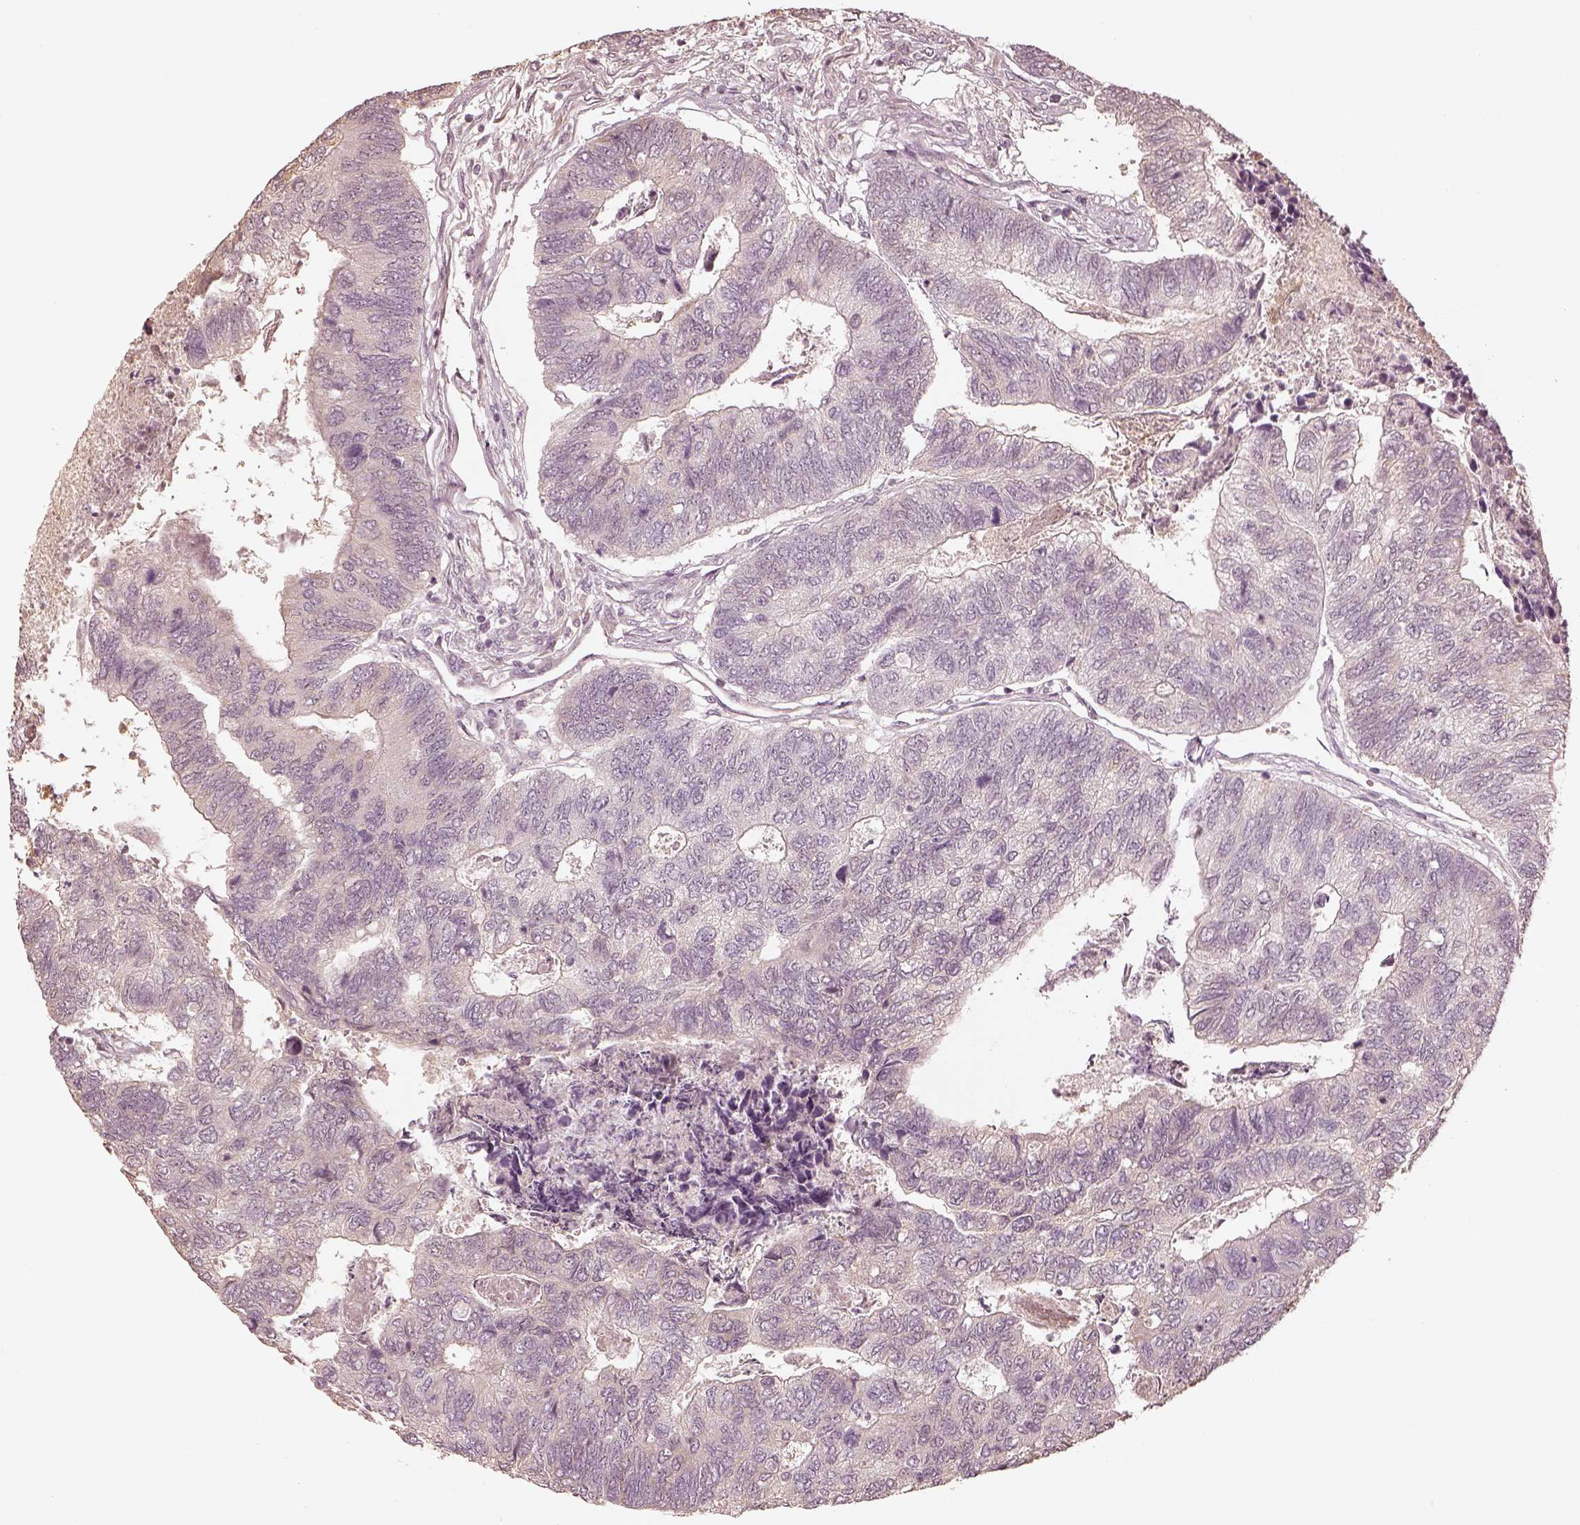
{"staining": {"intensity": "negative", "quantity": "none", "location": "none"}, "tissue": "colorectal cancer", "cell_type": "Tumor cells", "image_type": "cancer", "snomed": [{"axis": "morphology", "description": "Adenocarcinoma, NOS"}, {"axis": "topography", "description": "Colon"}], "caption": "DAB (3,3'-diaminobenzidine) immunohistochemical staining of adenocarcinoma (colorectal) displays no significant staining in tumor cells.", "gene": "CRB1", "patient": {"sex": "female", "age": 67}}